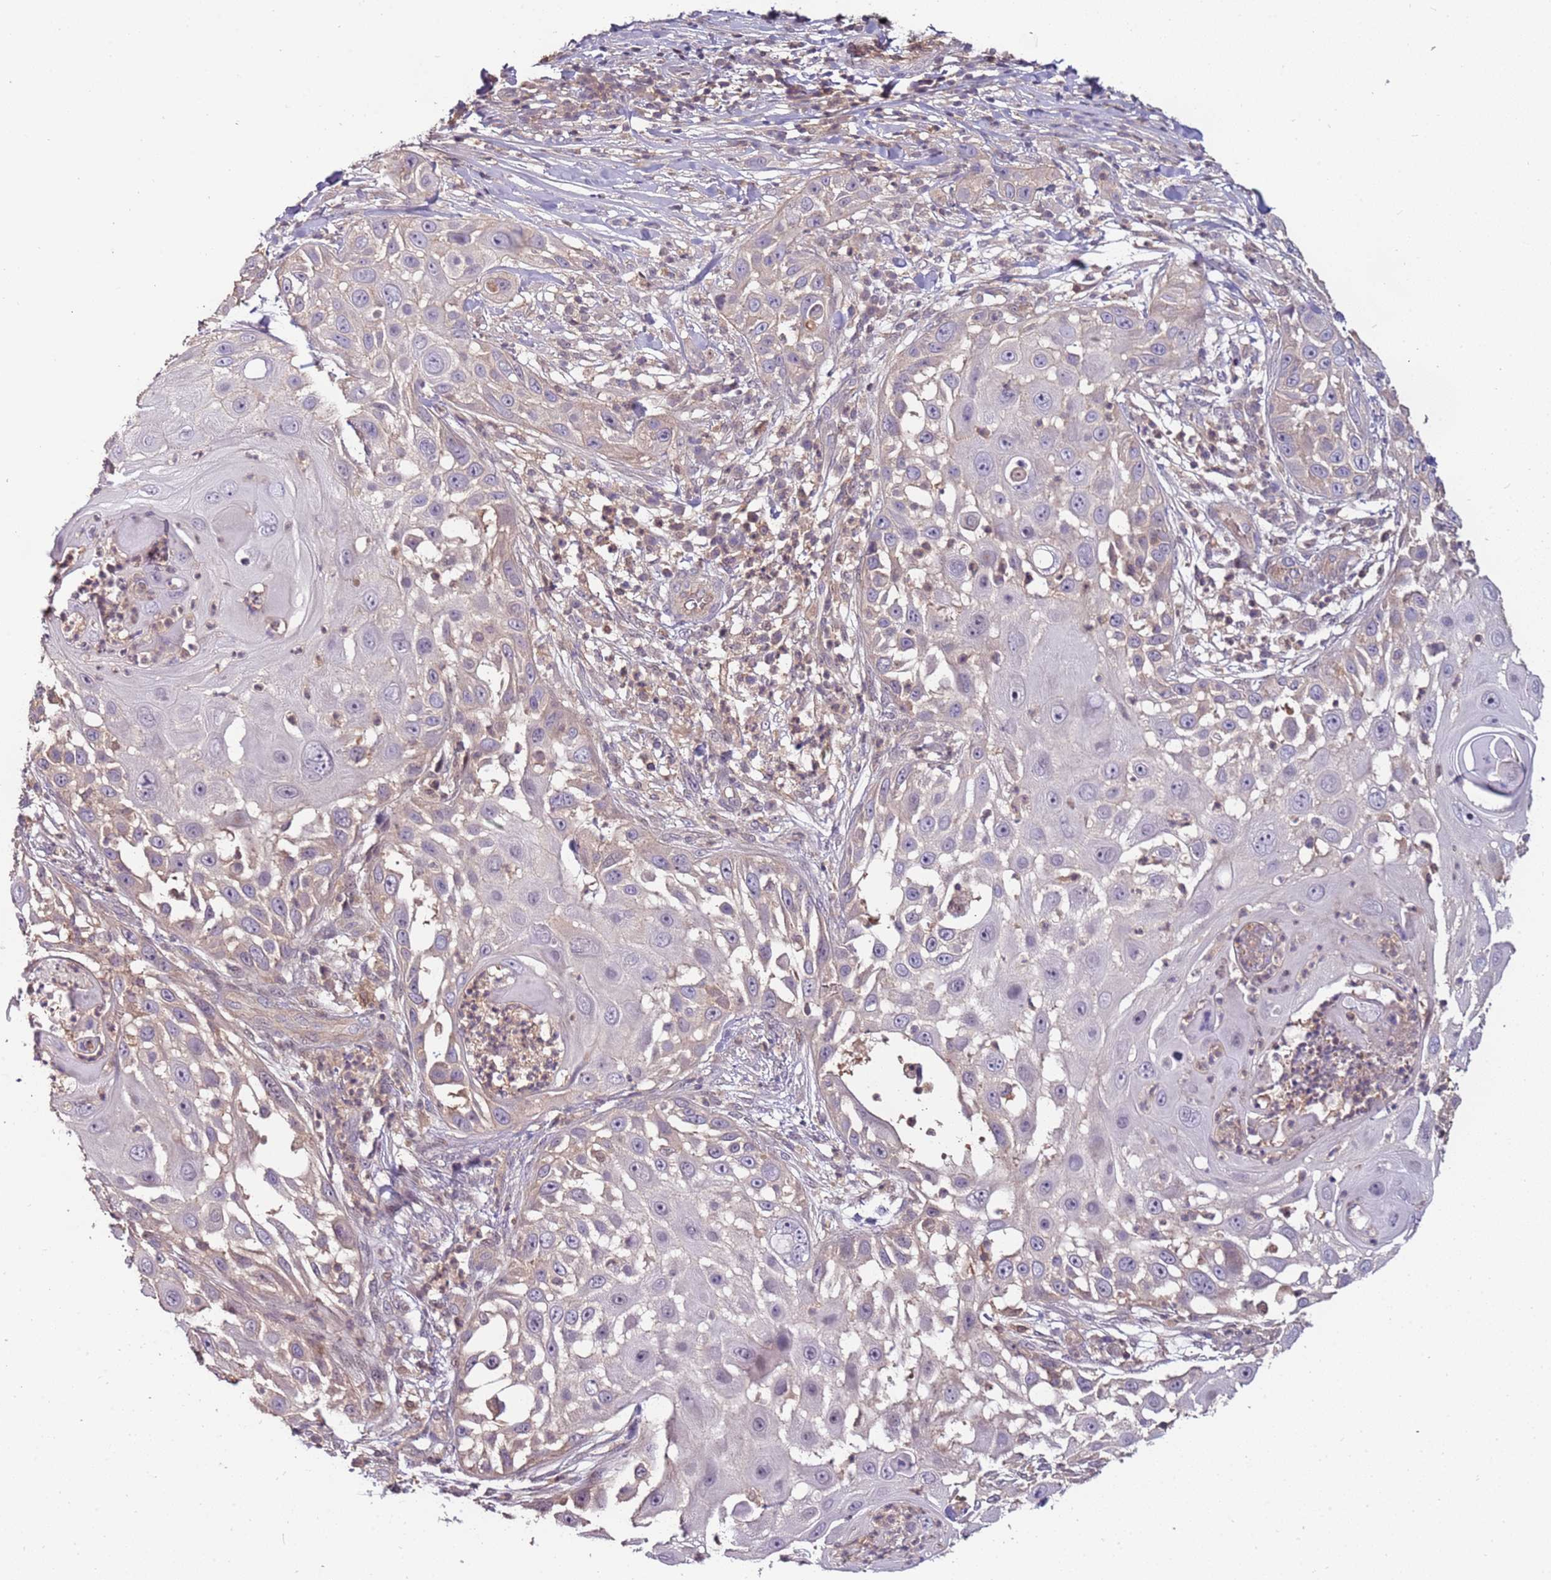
{"staining": {"intensity": "weak", "quantity": "<25%", "location": "cytoplasmic/membranous"}, "tissue": "skin cancer", "cell_type": "Tumor cells", "image_type": "cancer", "snomed": [{"axis": "morphology", "description": "Squamous cell carcinoma, NOS"}, {"axis": "topography", "description": "Skin"}], "caption": "Histopathology image shows no significant protein staining in tumor cells of squamous cell carcinoma (skin). (Brightfield microscopy of DAB (3,3'-diaminobenzidine) IHC at high magnification).", "gene": "GSTO2", "patient": {"sex": "female", "age": 44}}